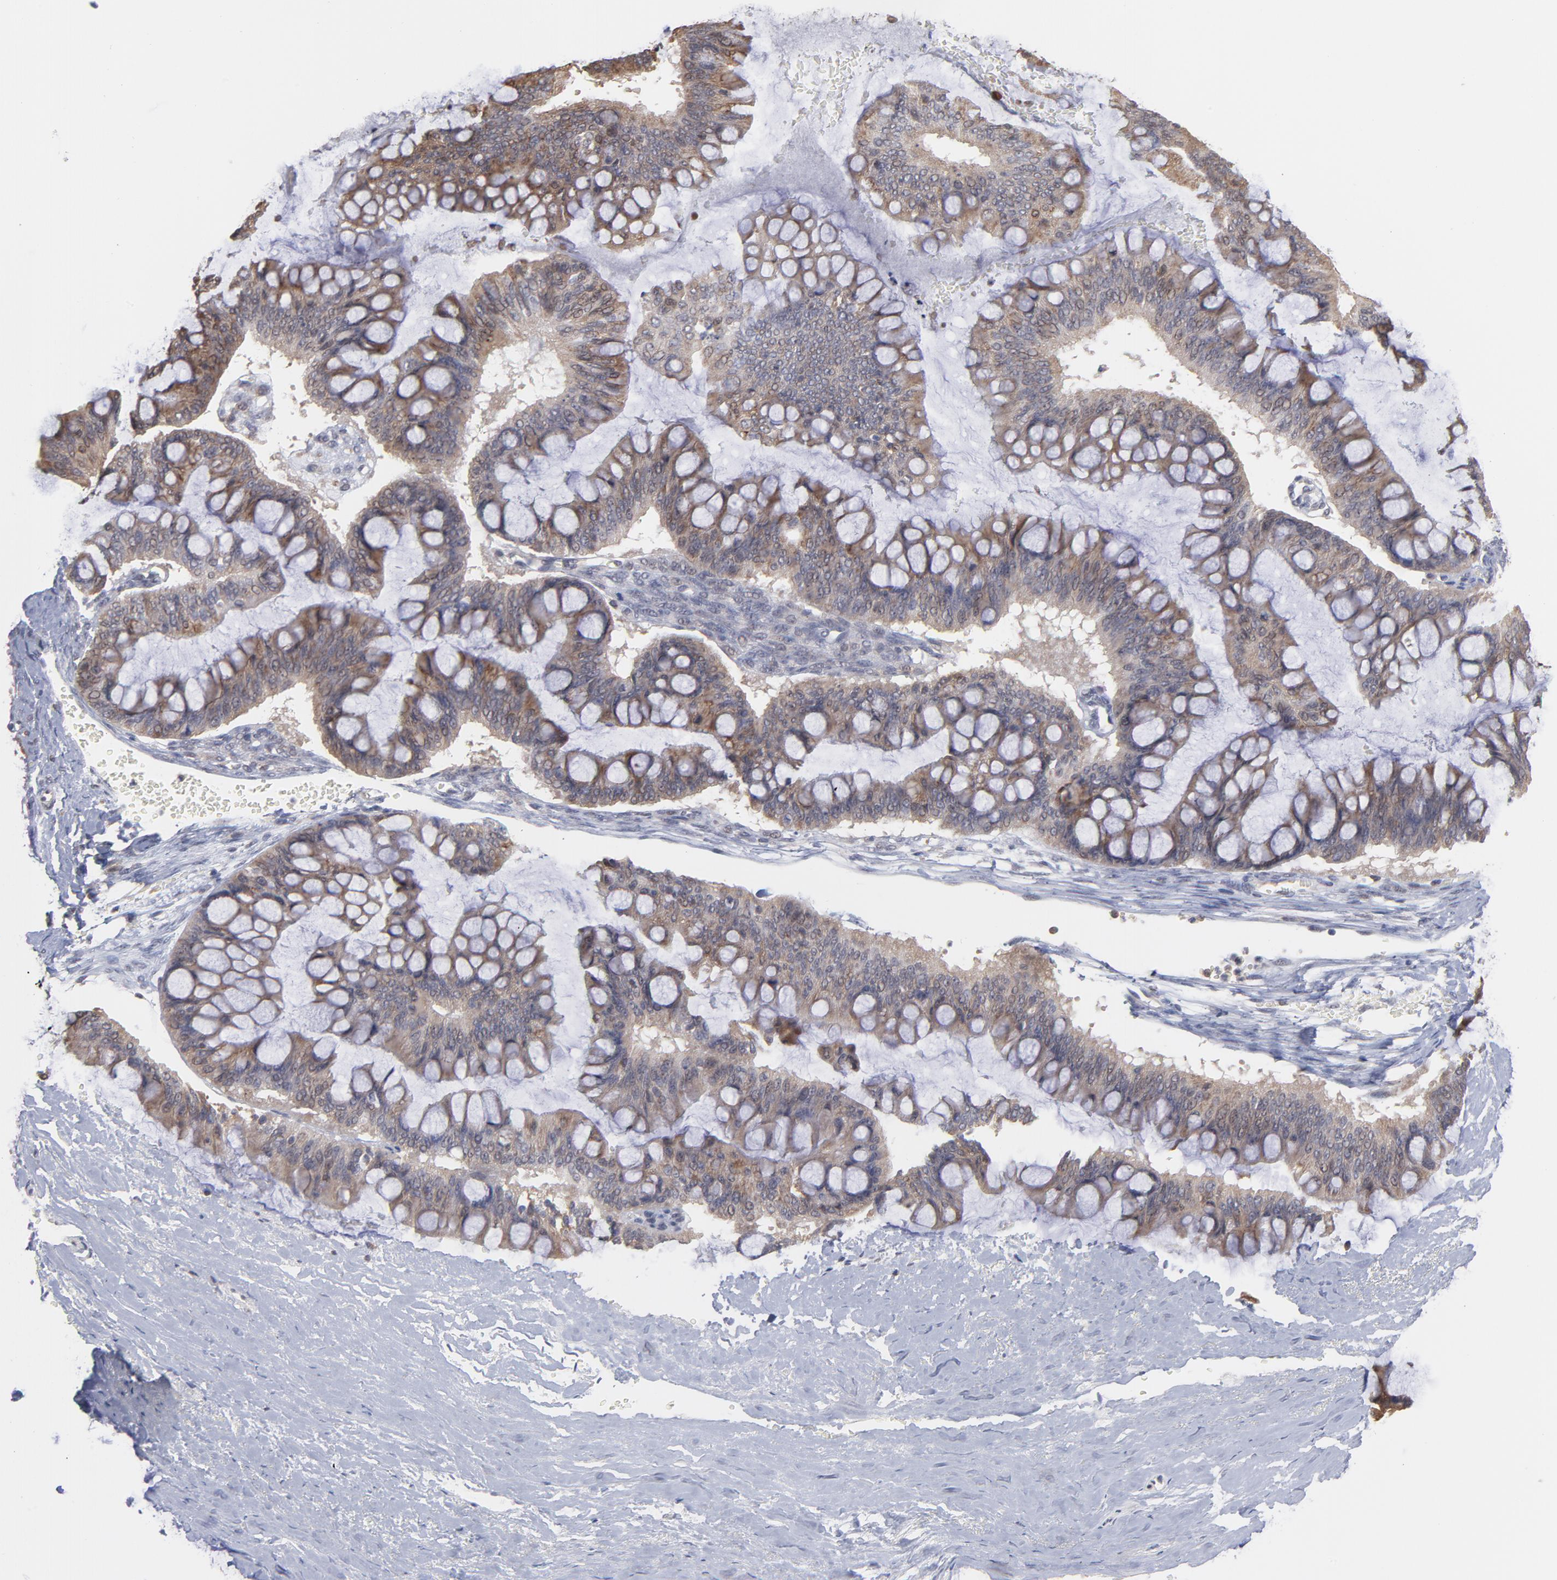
{"staining": {"intensity": "weak", "quantity": ">75%", "location": "cytoplasmic/membranous"}, "tissue": "ovarian cancer", "cell_type": "Tumor cells", "image_type": "cancer", "snomed": [{"axis": "morphology", "description": "Cystadenocarcinoma, mucinous, NOS"}, {"axis": "topography", "description": "Ovary"}], "caption": "IHC of ovarian cancer (mucinous cystadenocarcinoma) shows low levels of weak cytoplasmic/membranous positivity in approximately >75% of tumor cells.", "gene": "OAS1", "patient": {"sex": "female", "age": 73}}